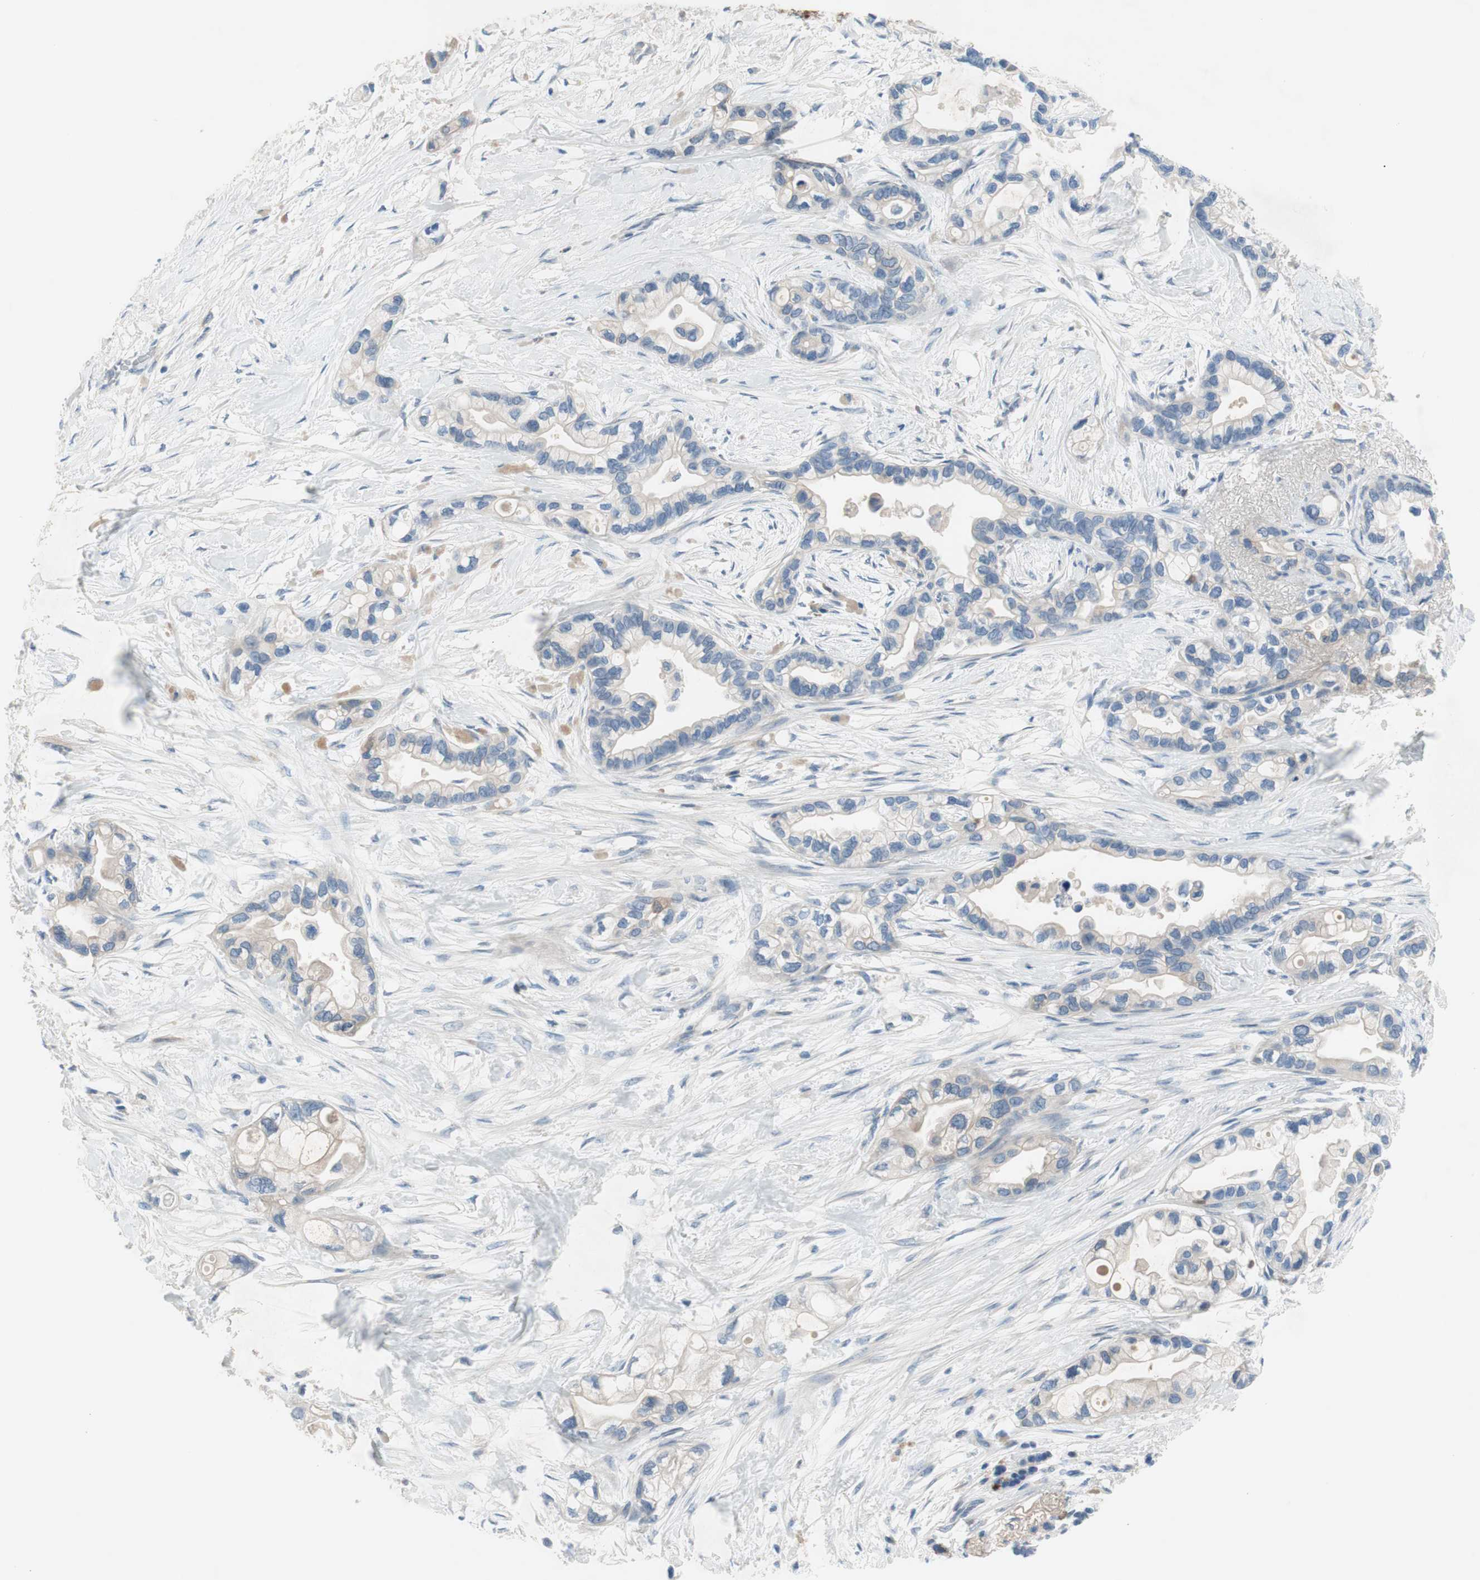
{"staining": {"intensity": "weak", "quantity": "<25%", "location": "cytoplasmic/membranous"}, "tissue": "pancreatic cancer", "cell_type": "Tumor cells", "image_type": "cancer", "snomed": [{"axis": "morphology", "description": "Adenocarcinoma, NOS"}, {"axis": "topography", "description": "Pancreas"}], "caption": "A photomicrograph of human pancreatic cancer (adenocarcinoma) is negative for staining in tumor cells.", "gene": "FDFT1", "patient": {"sex": "female", "age": 77}}